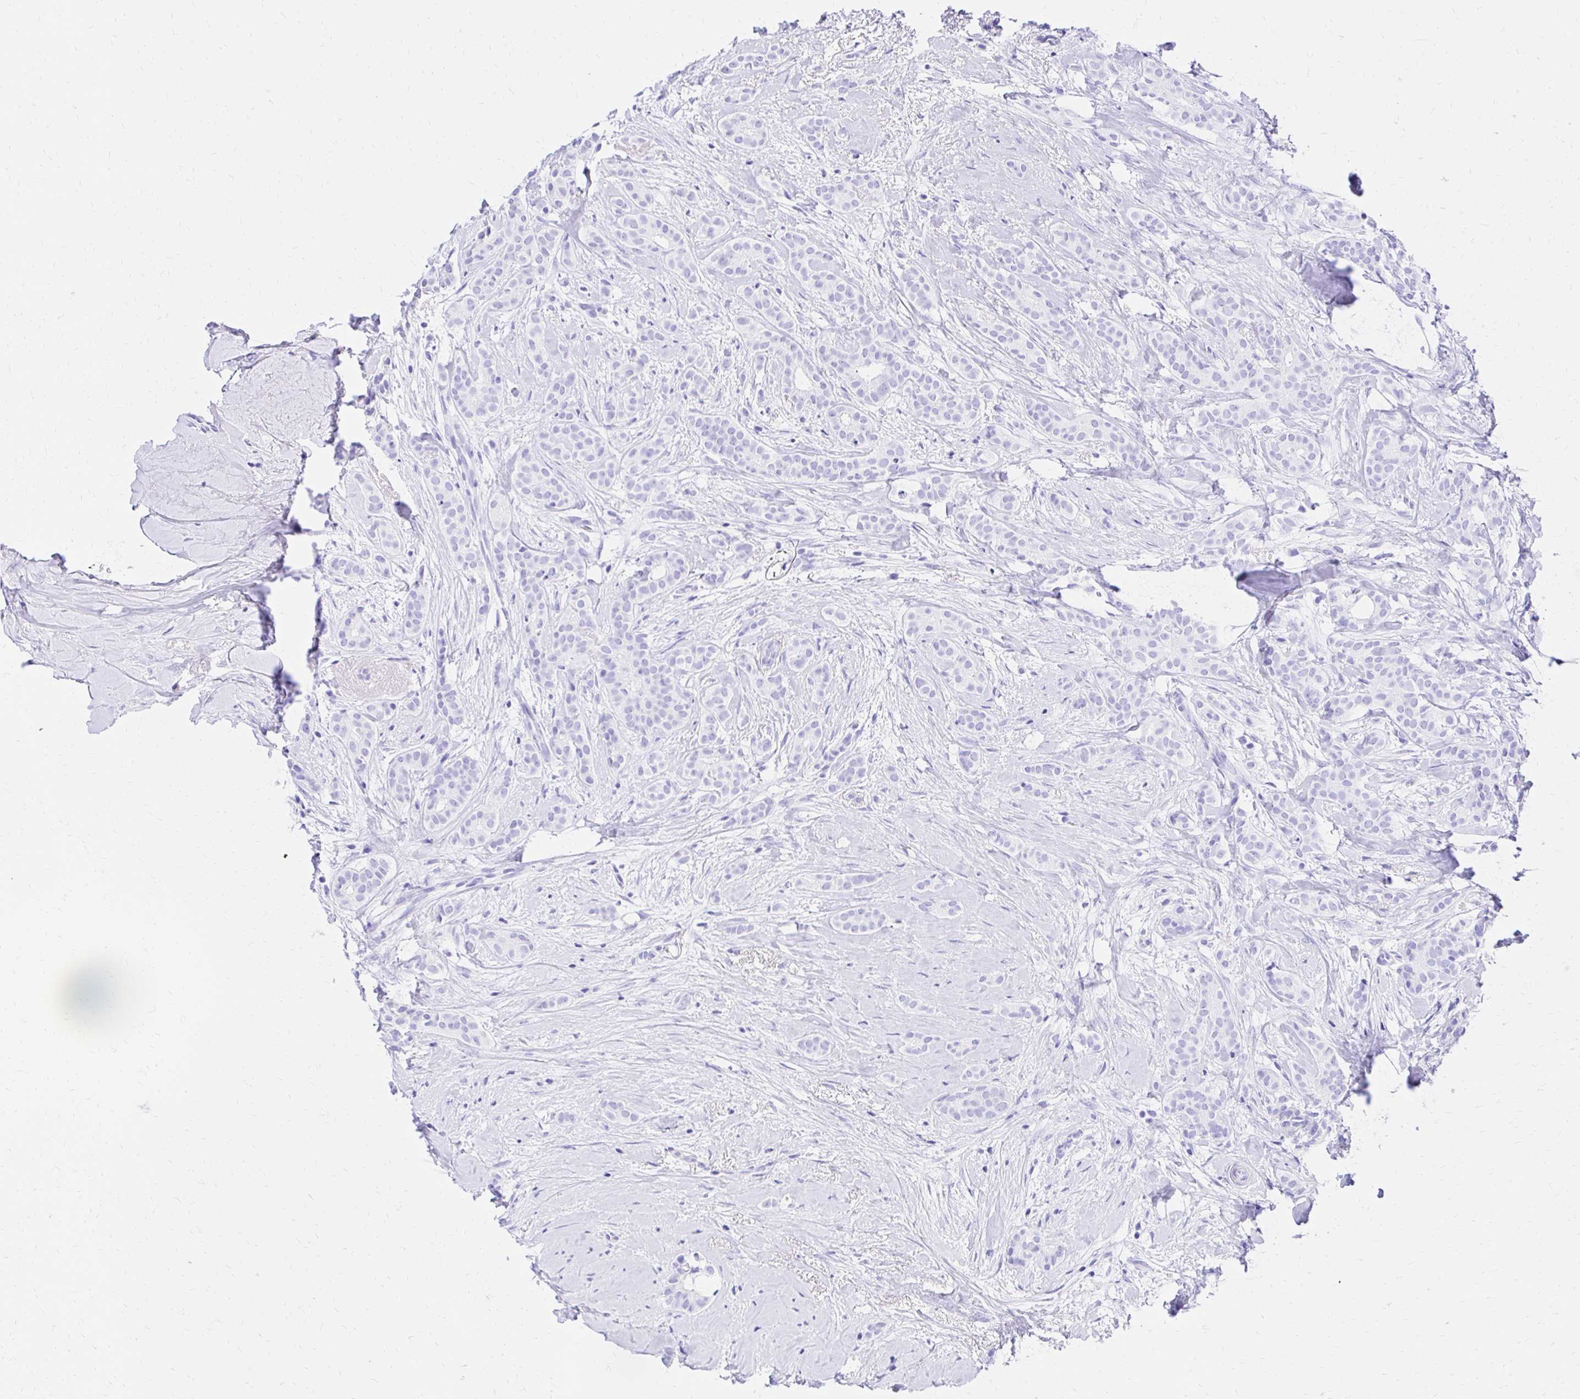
{"staining": {"intensity": "negative", "quantity": "none", "location": "none"}, "tissue": "breast cancer", "cell_type": "Tumor cells", "image_type": "cancer", "snomed": [{"axis": "morphology", "description": "Duct carcinoma"}, {"axis": "topography", "description": "Breast"}], "caption": "High magnification brightfield microscopy of breast cancer (invasive ductal carcinoma) stained with DAB (brown) and counterstained with hematoxylin (blue): tumor cells show no significant expression.", "gene": "S100G", "patient": {"sex": "female", "age": 65}}